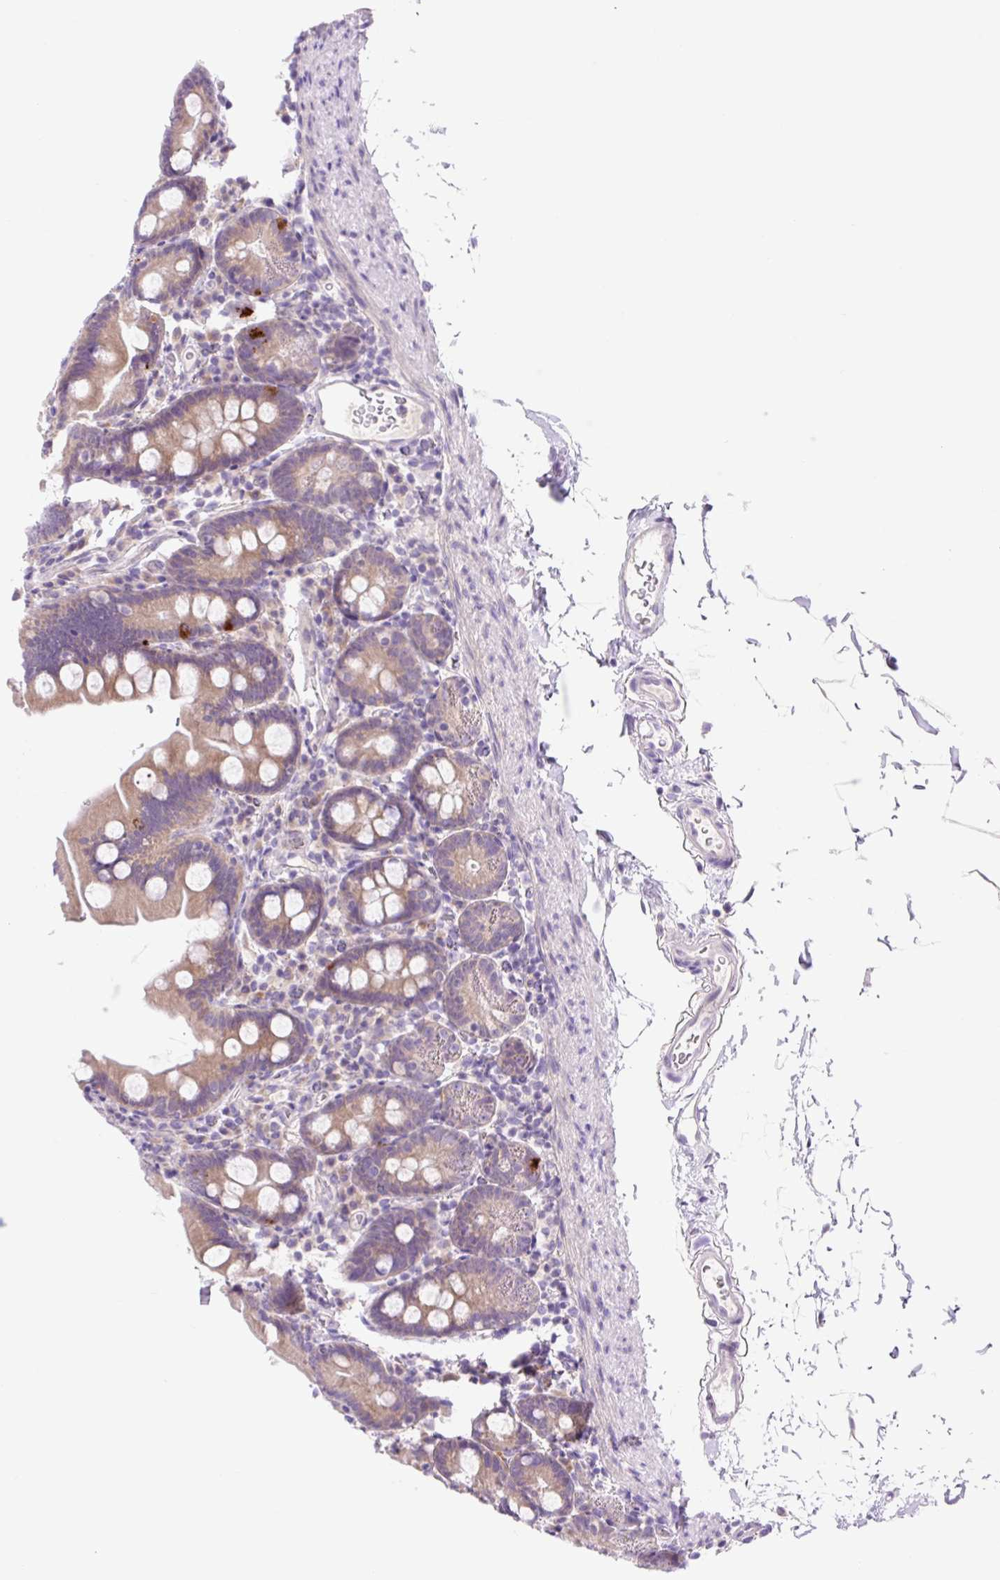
{"staining": {"intensity": "moderate", "quantity": "25%-75%", "location": "cytoplasmic/membranous"}, "tissue": "small intestine", "cell_type": "Glandular cells", "image_type": "normal", "snomed": [{"axis": "morphology", "description": "Normal tissue, NOS"}, {"axis": "topography", "description": "Small intestine"}], "caption": "IHC (DAB) staining of unremarkable small intestine reveals moderate cytoplasmic/membranous protein positivity in about 25%-75% of glandular cells.", "gene": "CELF6", "patient": {"sex": "female", "age": 68}}